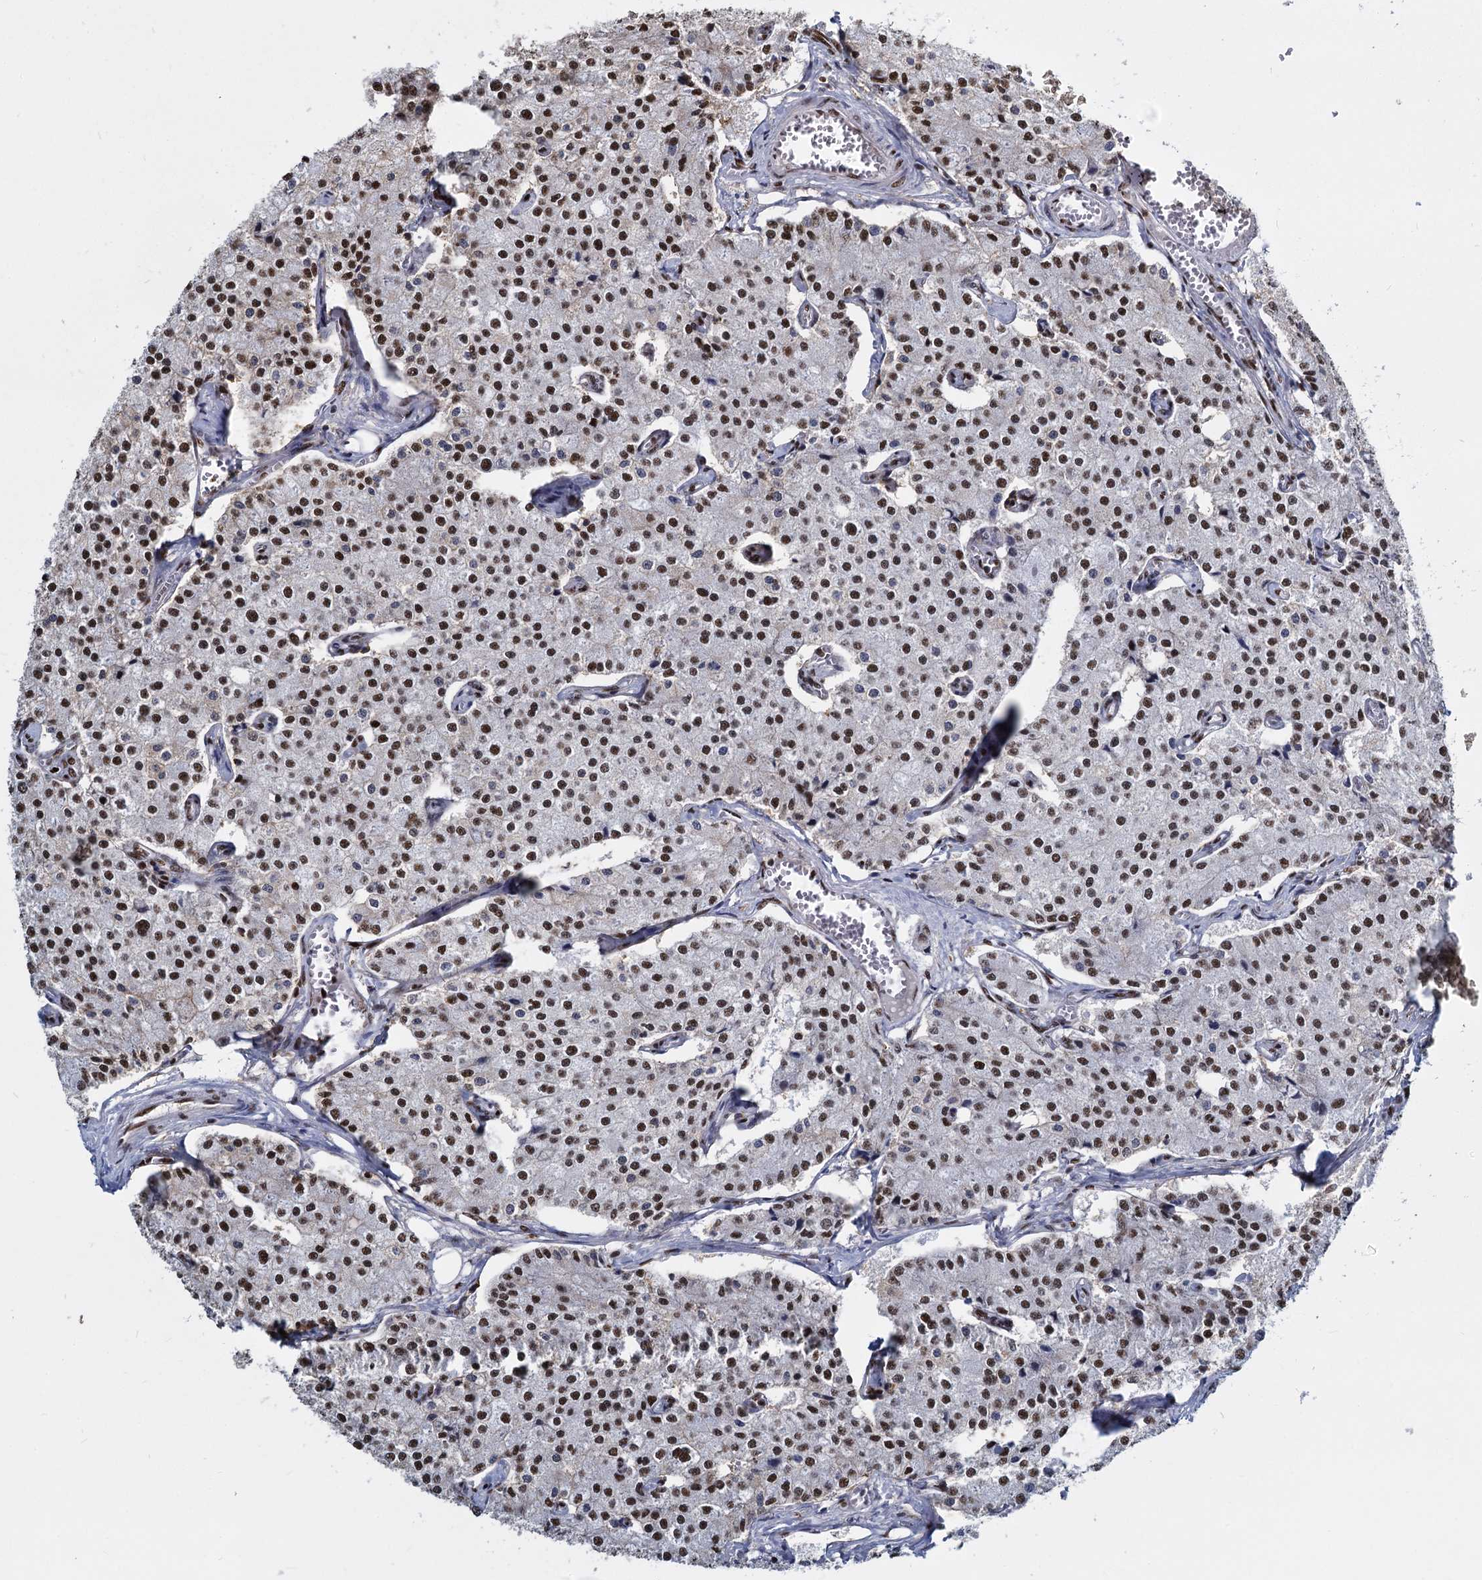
{"staining": {"intensity": "strong", "quantity": ">75%", "location": "nuclear"}, "tissue": "carcinoid", "cell_type": "Tumor cells", "image_type": "cancer", "snomed": [{"axis": "morphology", "description": "Carcinoid, malignant, NOS"}, {"axis": "topography", "description": "Colon"}], "caption": "Human carcinoid (malignant) stained for a protein (brown) reveals strong nuclear positive positivity in approximately >75% of tumor cells.", "gene": "DCPS", "patient": {"sex": "female", "age": 52}}